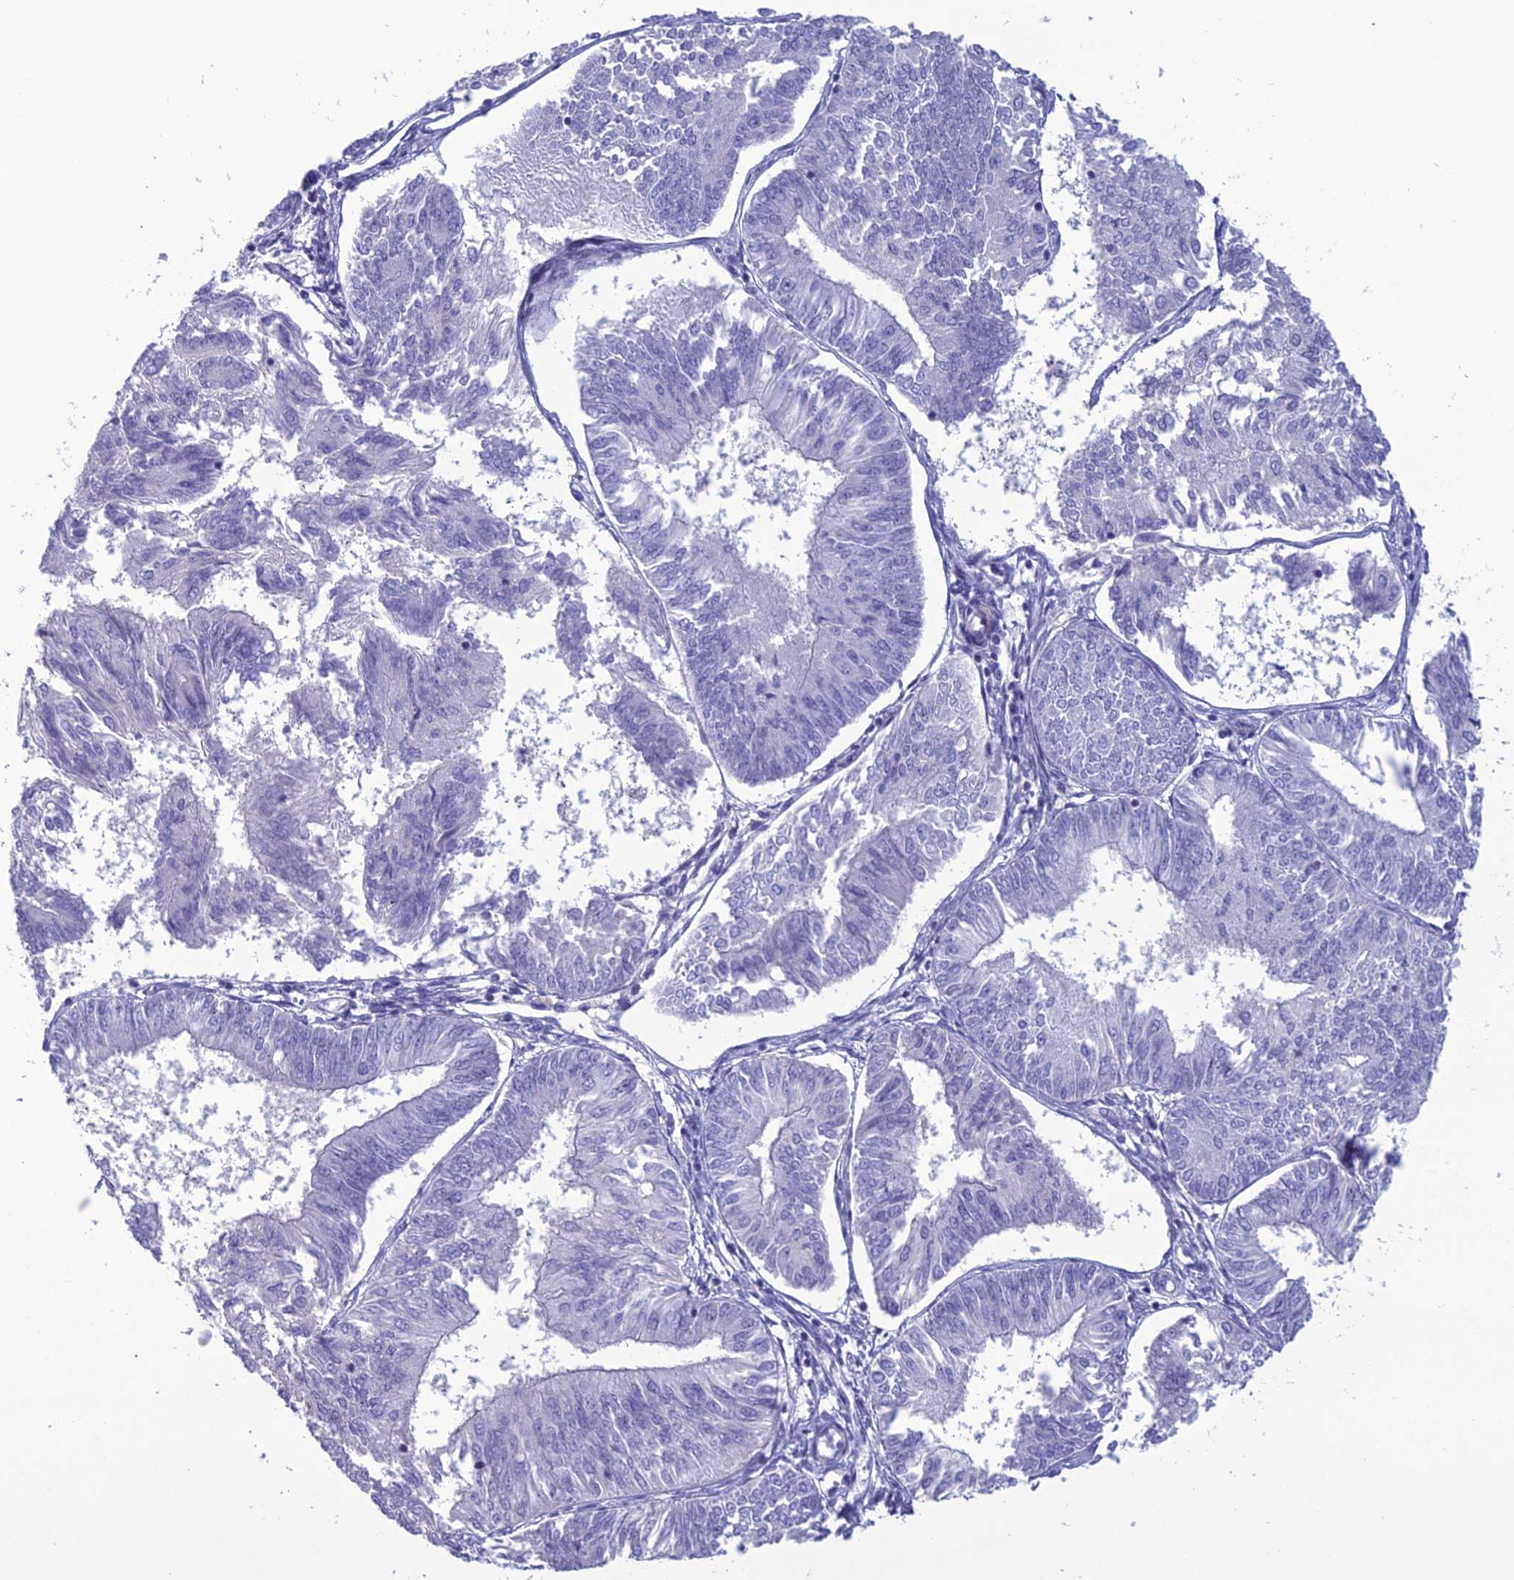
{"staining": {"intensity": "negative", "quantity": "none", "location": "none"}, "tissue": "endometrial cancer", "cell_type": "Tumor cells", "image_type": "cancer", "snomed": [{"axis": "morphology", "description": "Adenocarcinoma, NOS"}, {"axis": "topography", "description": "Endometrium"}], "caption": "Image shows no significant protein positivity in tumor cells of endometrial adenocarcinoma.", "gene": "OR56B1", "patient": {"sex": "female", "age": 58}}